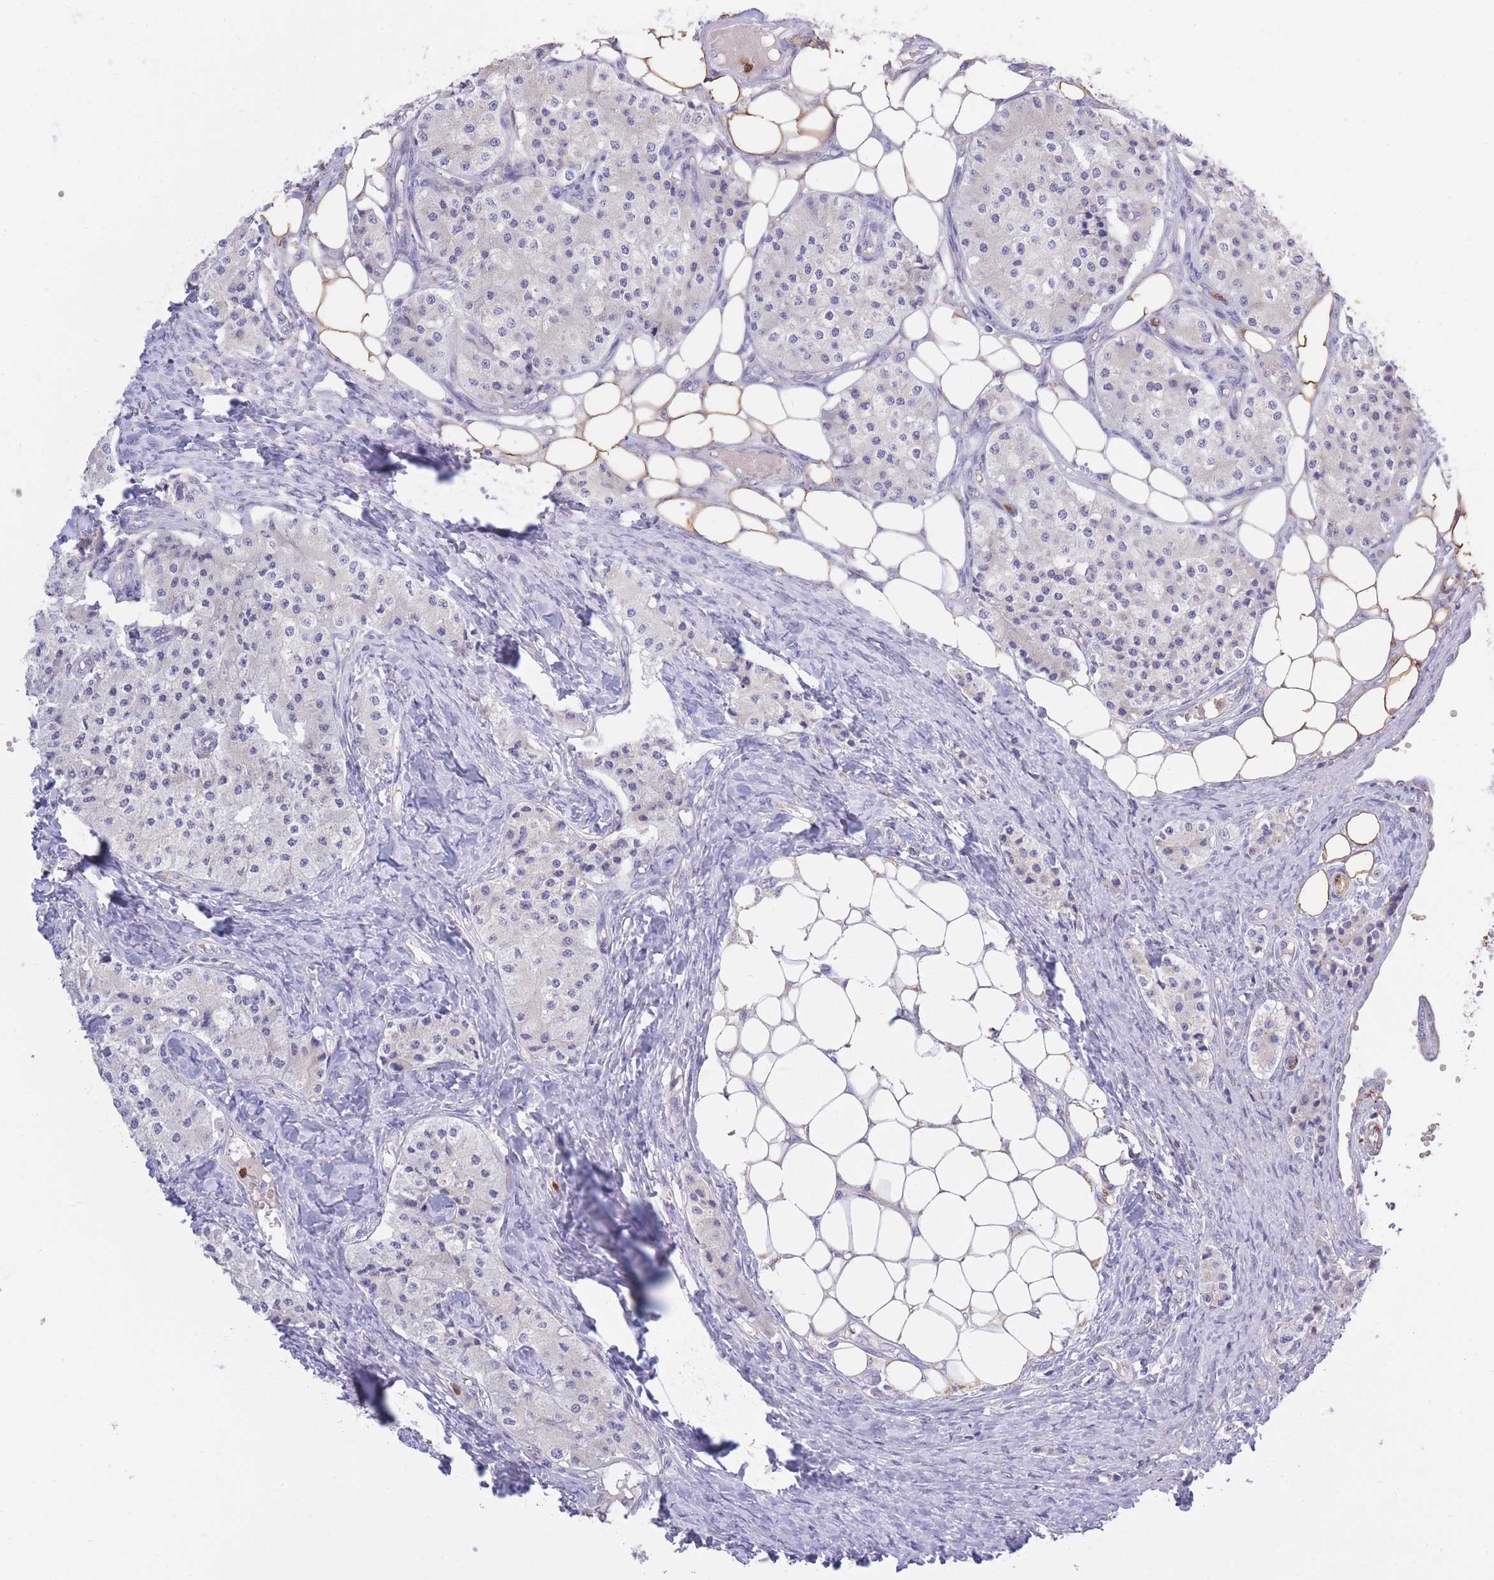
{"staining": {"intensity": "negative", "quantity": "none", "location": "none"}, "tissue": "carcinoid", "cell_type": "Tumor cells", "image_type": "cancer", "snomed": [{"axis": "morphology", "description": "Carcinoid, malignant, NOS"}, {"axis": "topography", "description": "Colon"}], "caption": "Micrograph shows no protein positivity in tumor cells of carcinoid tissue.", "gene": "CENPM", "patient": {"sex": "female", "age": 52}}